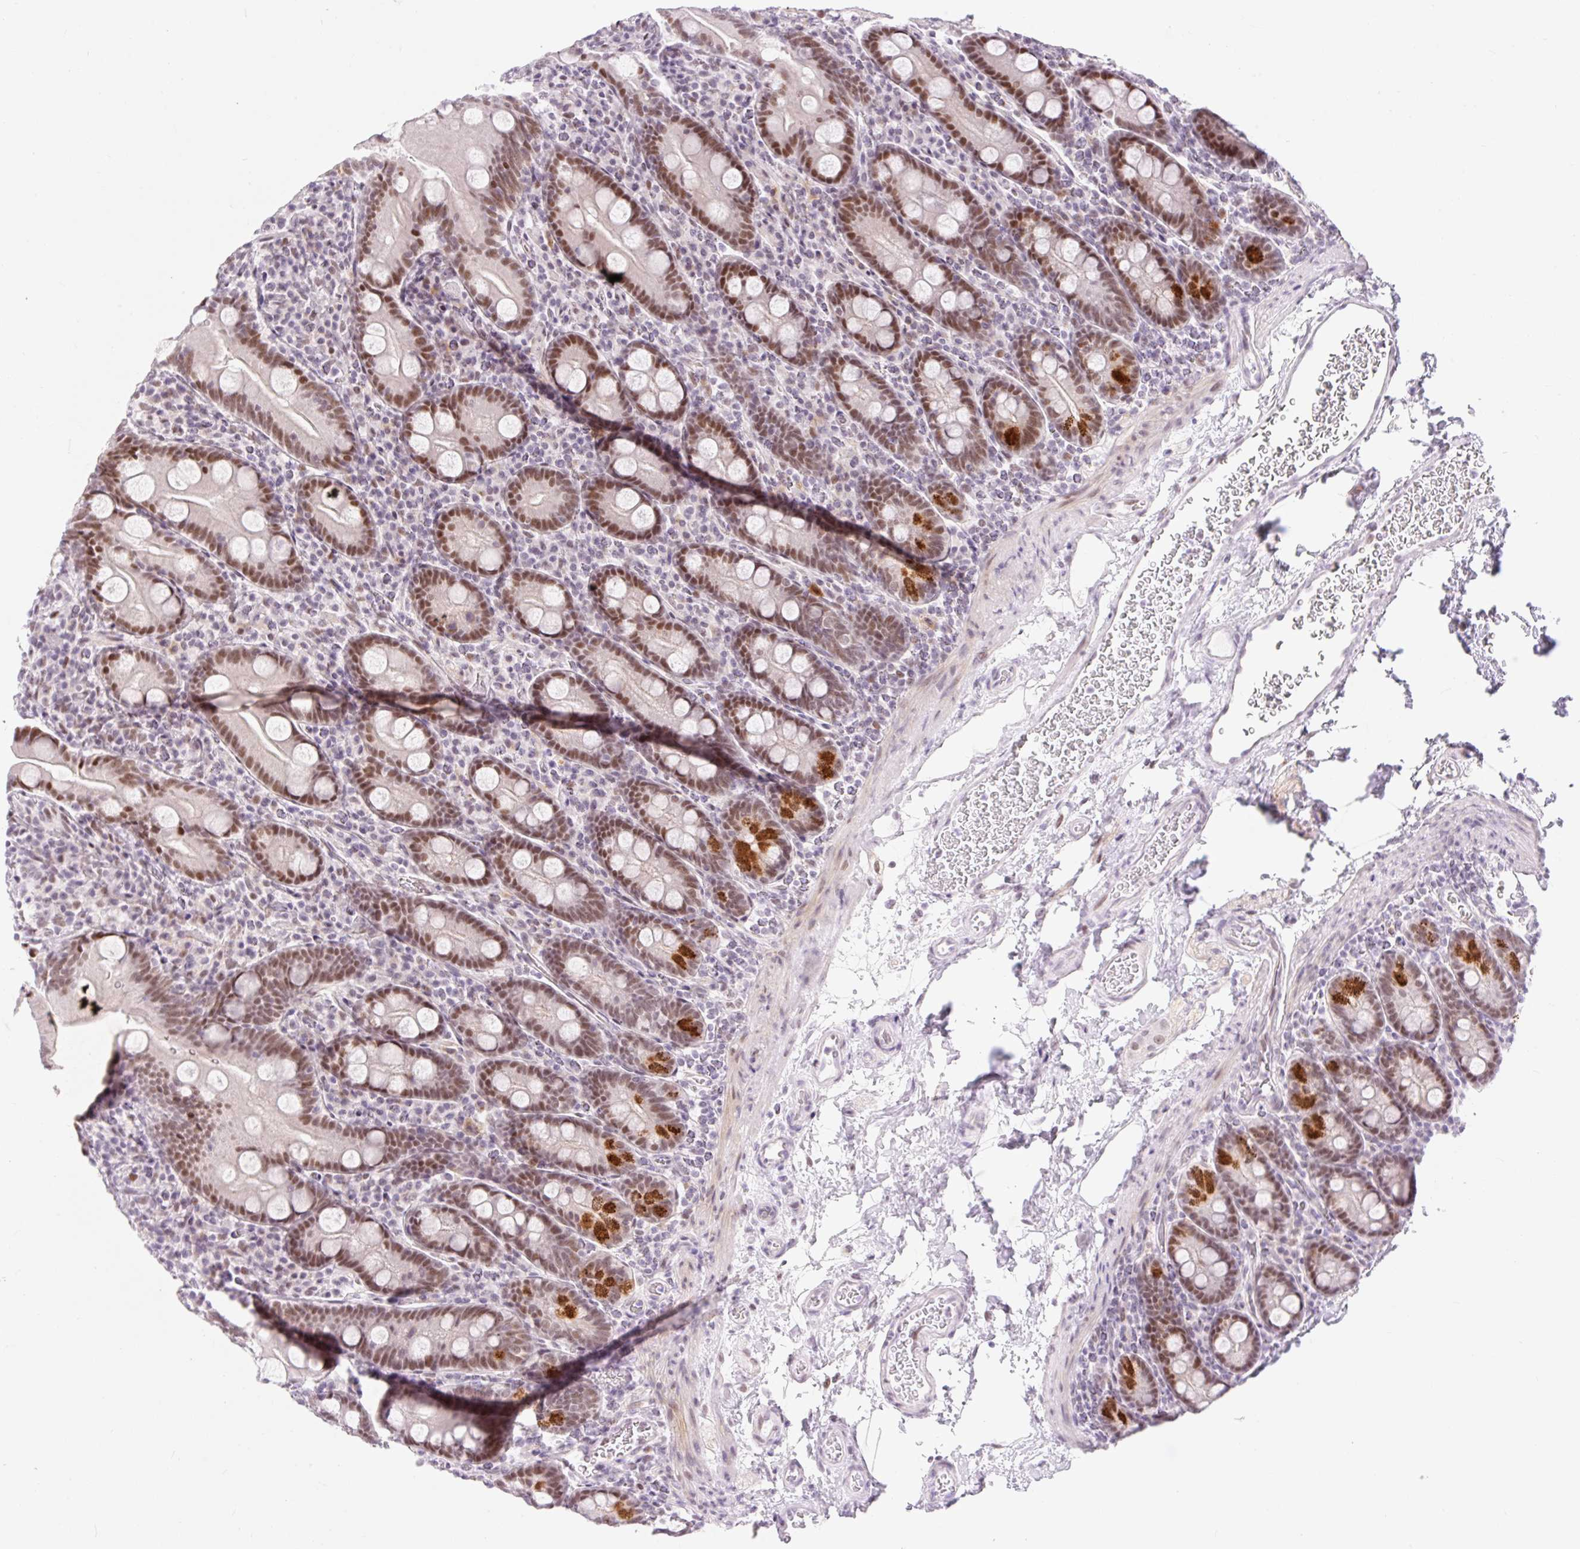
{"staining": {"intensity": "moderate", "quantity": ">75%", "location": "cytoplasmic/membranous,nuclear"}, "tissue": "duodenum", "cell_type": "Glandular cells", "image_type": "normal", "snomed": [{"axis": "morphology", "description": "Normal tissue, NOS"}, {"axis": "topography", "description": "Duodenum"}], "caption": "Immunohistochemistry (DAB) staining of unremarkable human duodenum displays moderate cytoplasmic/membranous,nuclear protein positivity in approximately >75% of glandular cells. The protein of interest is shown in brown color, while the nuclei are stained blue.", "gene": "H2BW1", "patient": {"sex": "male", "age": 35}}